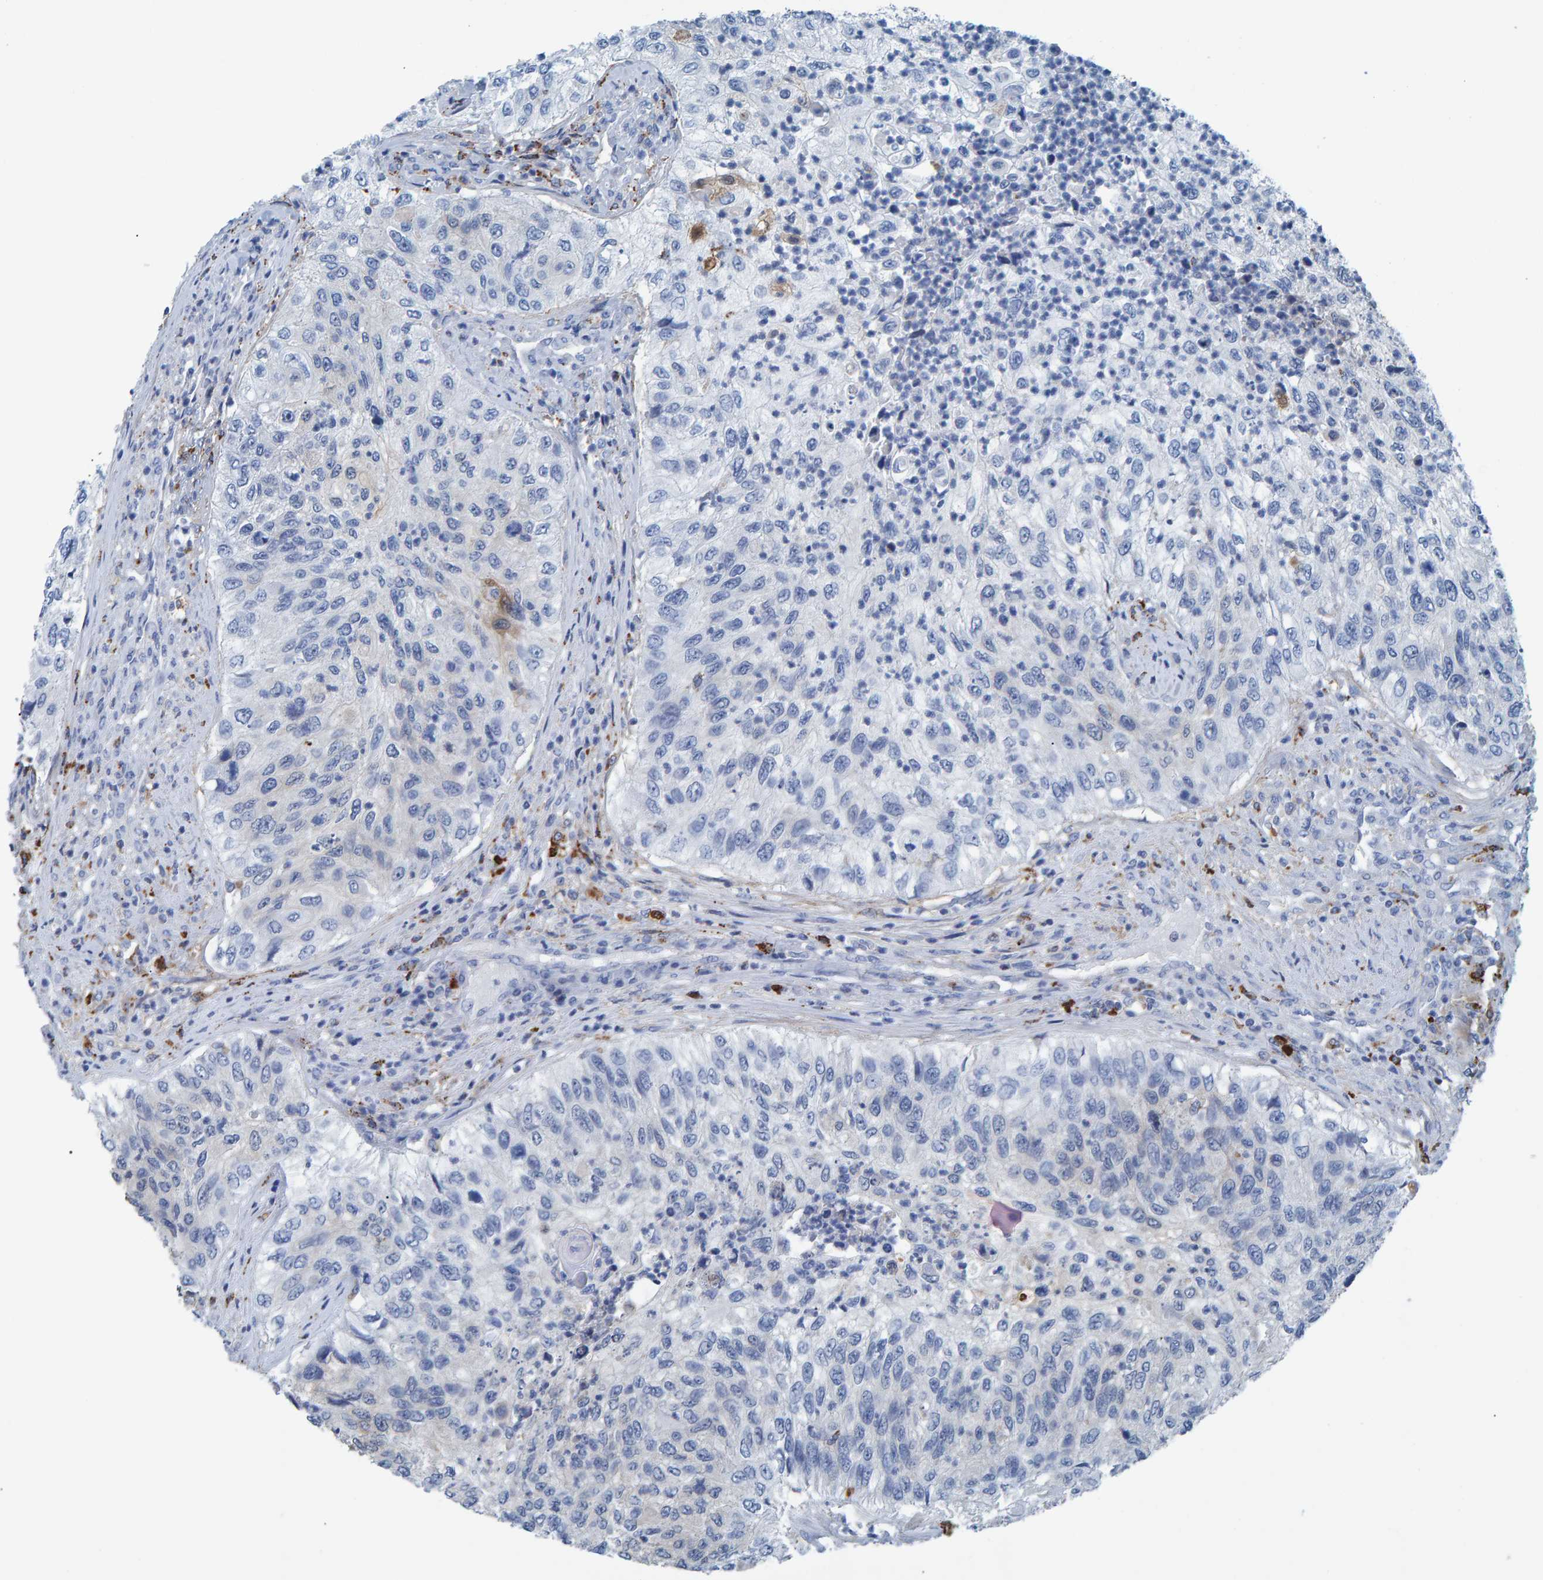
{"staining": {"intensity": "negative", "quantity": "none", "location": "none"}, "tissue": "urothelial cancer", "cell_type": "Tumor cells", "image_type": "cancer", "snomed": [{"axis": "morphology", "description": "Urothelial carcinoma, High grade"}, {"axis": "topography", "description": "Urinary bladder"}], "caption": "There is no significant expression in tumor cells of urothelial cancer. (Stains: DAB (3,3'-diaminobenzidine) immunohistochemistry (IHC) with hematoxylin counter stain, Microscopy: brightfield microscopy at high magnification).", "gene": "IDO1", "patient": {"sex": "female", "age": 60}}